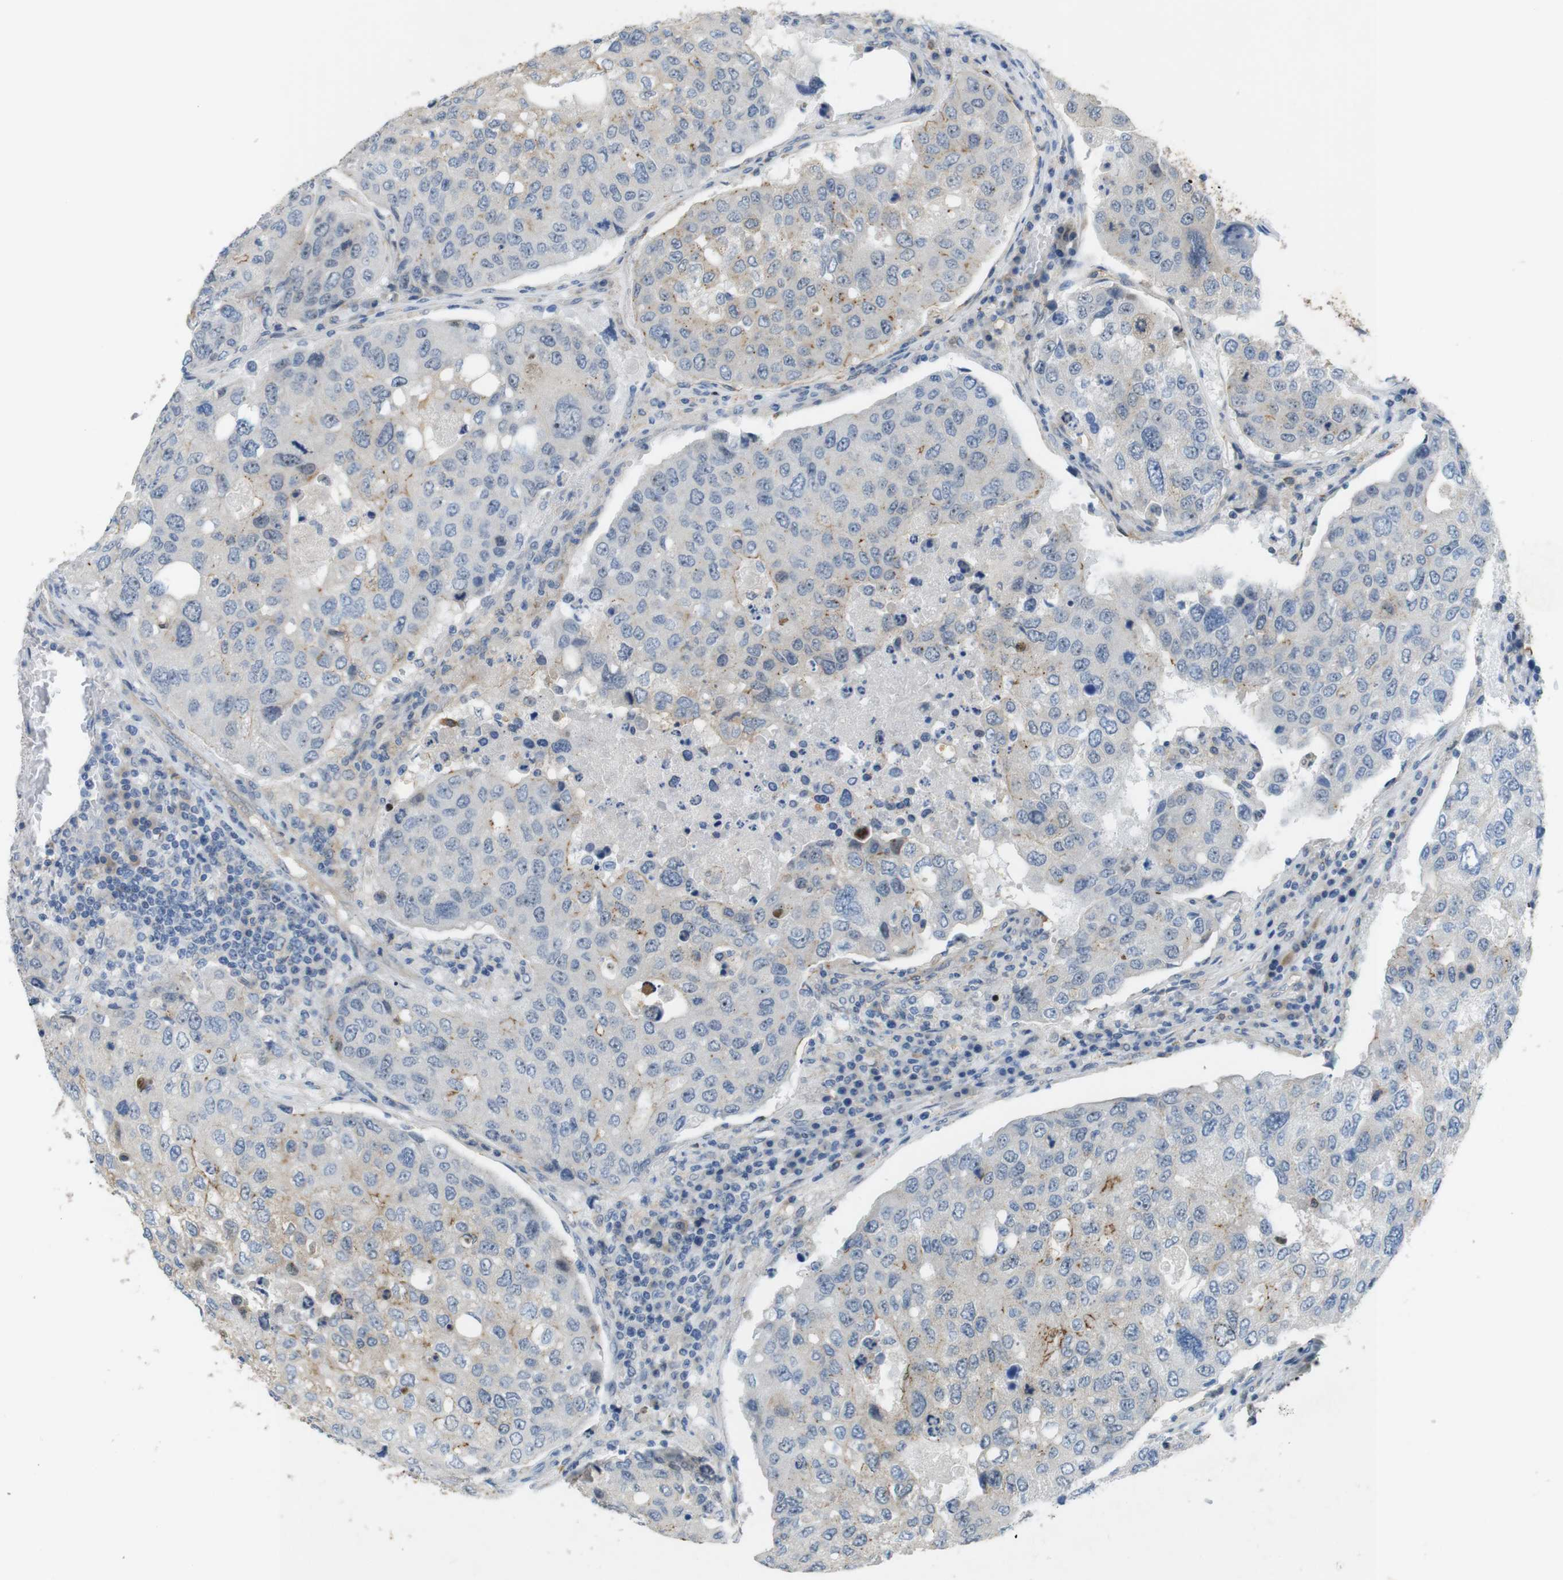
{"staining": {"intensity": "weak", "quantity": "<25%", "location": "cytoplasmic/membranous"}, "tissue": "urothelial cancer", "cell_type": "Tumor cells", "image_type": "cancer", "snomed": [{"axis": "morphology", "description": "Urothelial carcinoma, High grade"}, {"axis": "topography", "description": "Lymph node"}, {"axis": "topography", "description": "Urinary bladder"}], "caption": "Immunohistochemical staining of urothelial cancer reveals no significant expression in tumor cells.", "gene": "TJP3", "patient": {"sex": "male", "age": 51}}